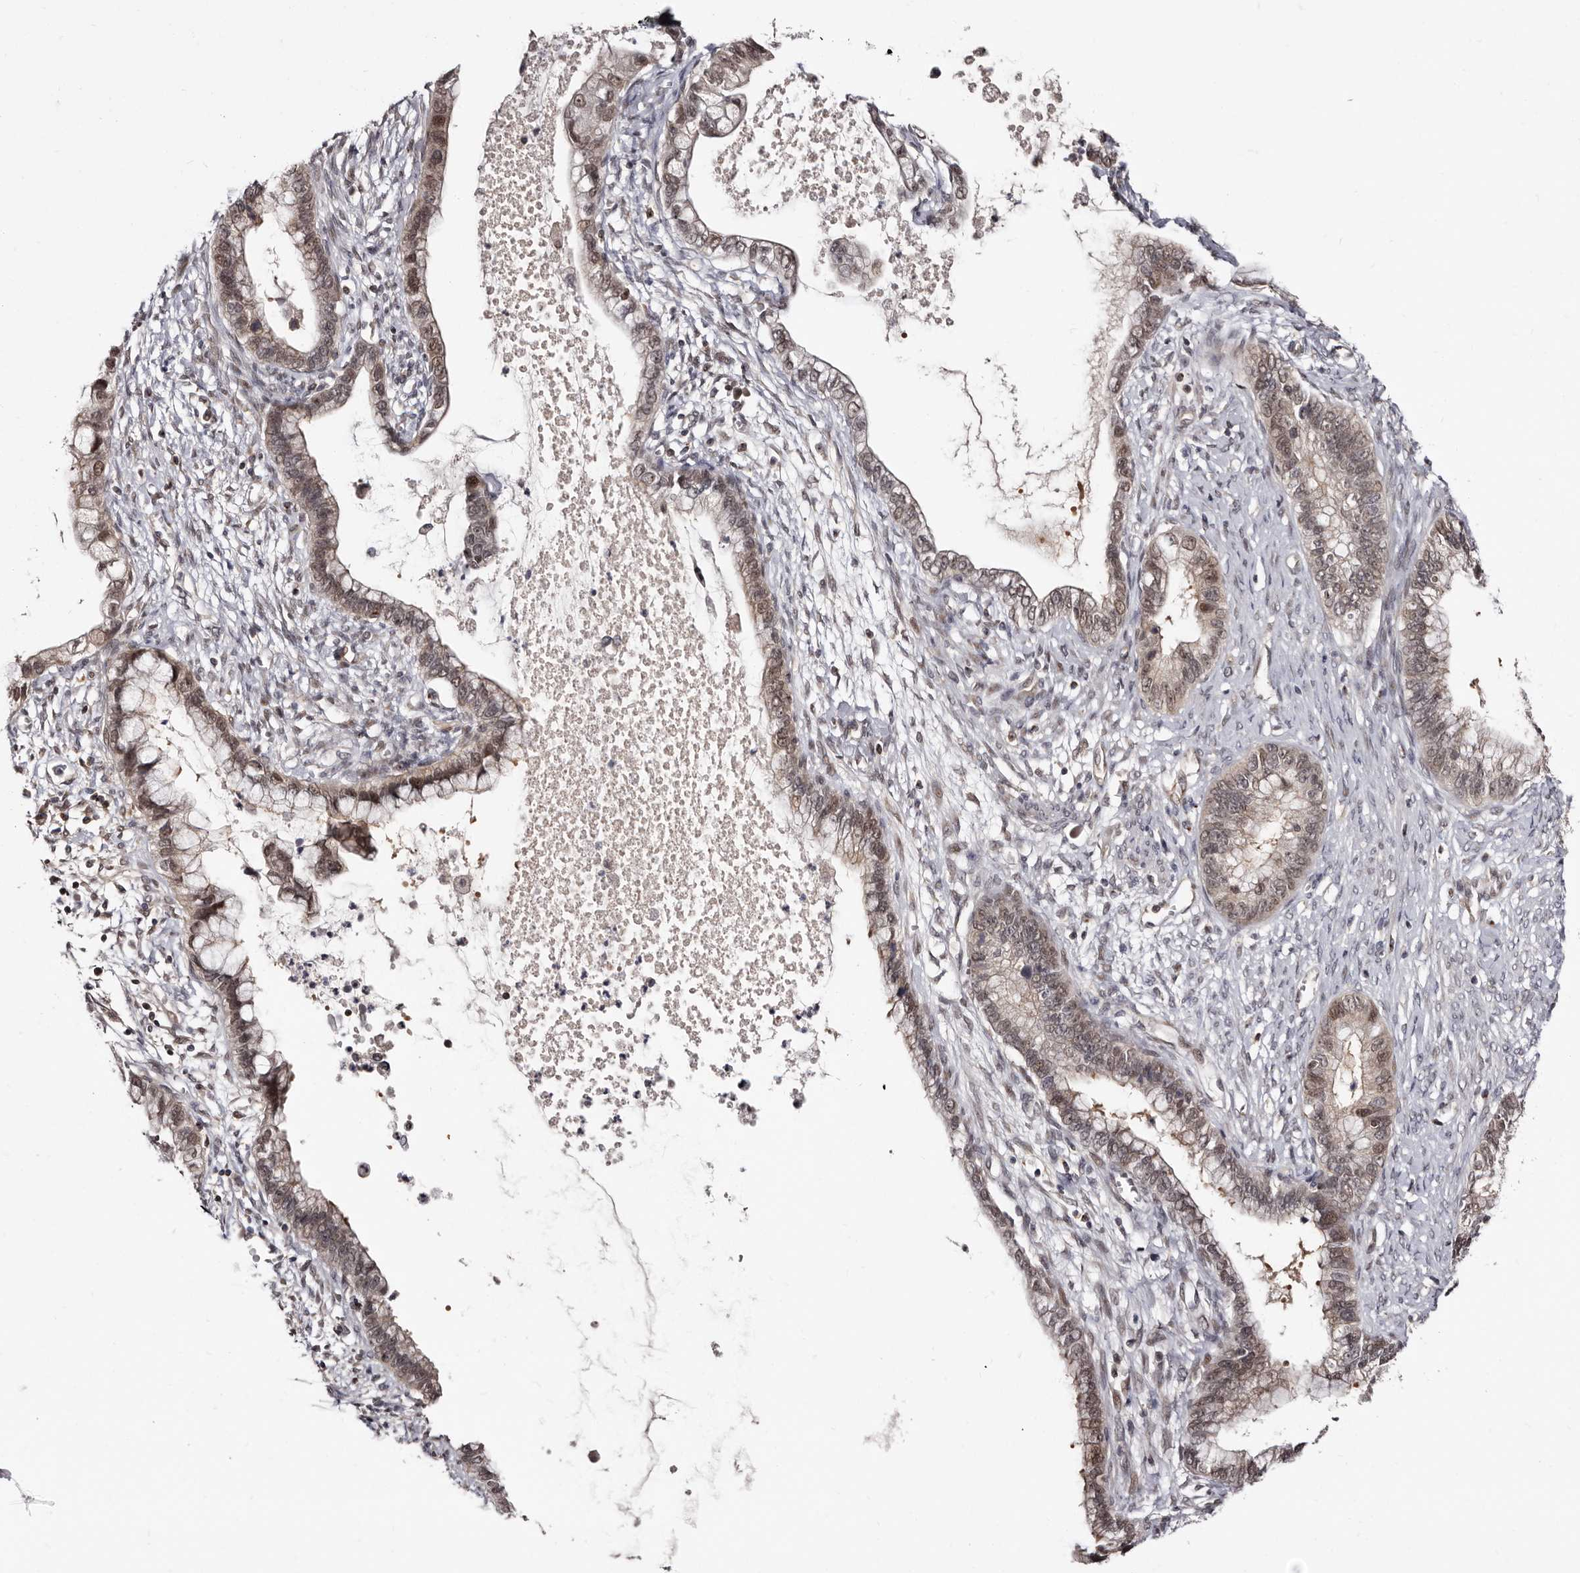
{"staining": {"intensity": "moderate", "quantity": ">75%", "location": "cytoplasmic/membranous,nuclear"}, "tissue": "cervical cancer", "cell_type": "Tumor cells", "image_type": "cancer", "snomed": [{"axis": "morphology", "description": "Adenocarcinoma, NOS"}, {"axis": "topography", "description": "Cervix"}], "caption": "This is an image of immunohistochemistry staining of adenocarcinoma (cervical), which shows moderate expression in the cytoplasmic/membranous and nuclear of tumor cells.", "gene": "PHF20L1", "patient": {"sex": "female", "age": 44}}